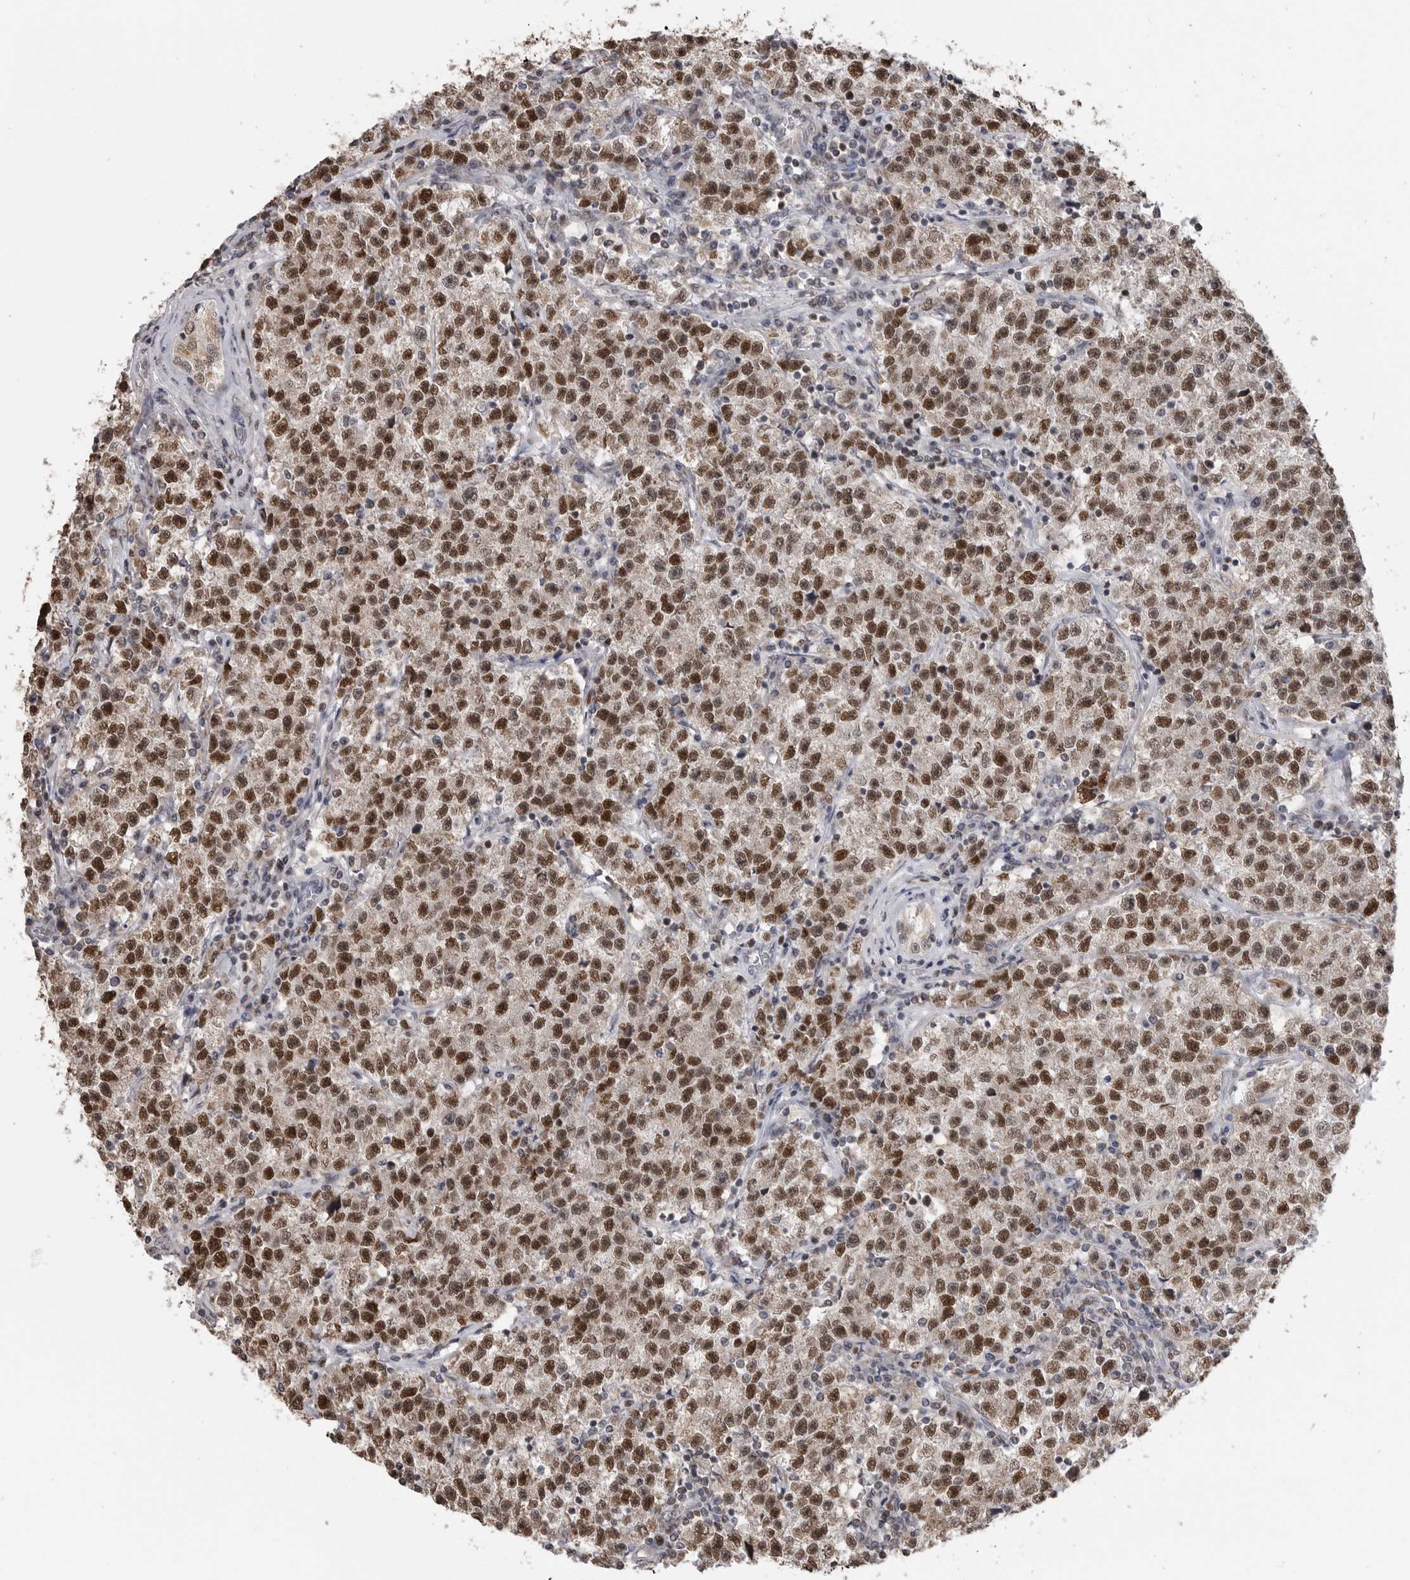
{"staining": {"intensity": "strong", "quantity": ">75%", "location": "nuclear"}, "tissue": "testis cancer", "cell_type": "Tumor cells", "image_type": "cancer", "snomed": [{"axis": "morphology", "description": "Seminoma, NOS"}, {"axis": "topography", "description": "Testis"}], "caption": "Protein expression analysis of testis cancer (seminoma) exhibits strong nuclear positivity in approximately >75% of tumor cells. The protein is stained brown, and the nuclei are stained in blue (DAB IHC with brightfield microscopy, high magnification).", "gene": "SMARCC1", "patient": {"sex": "male", "age": 22}}